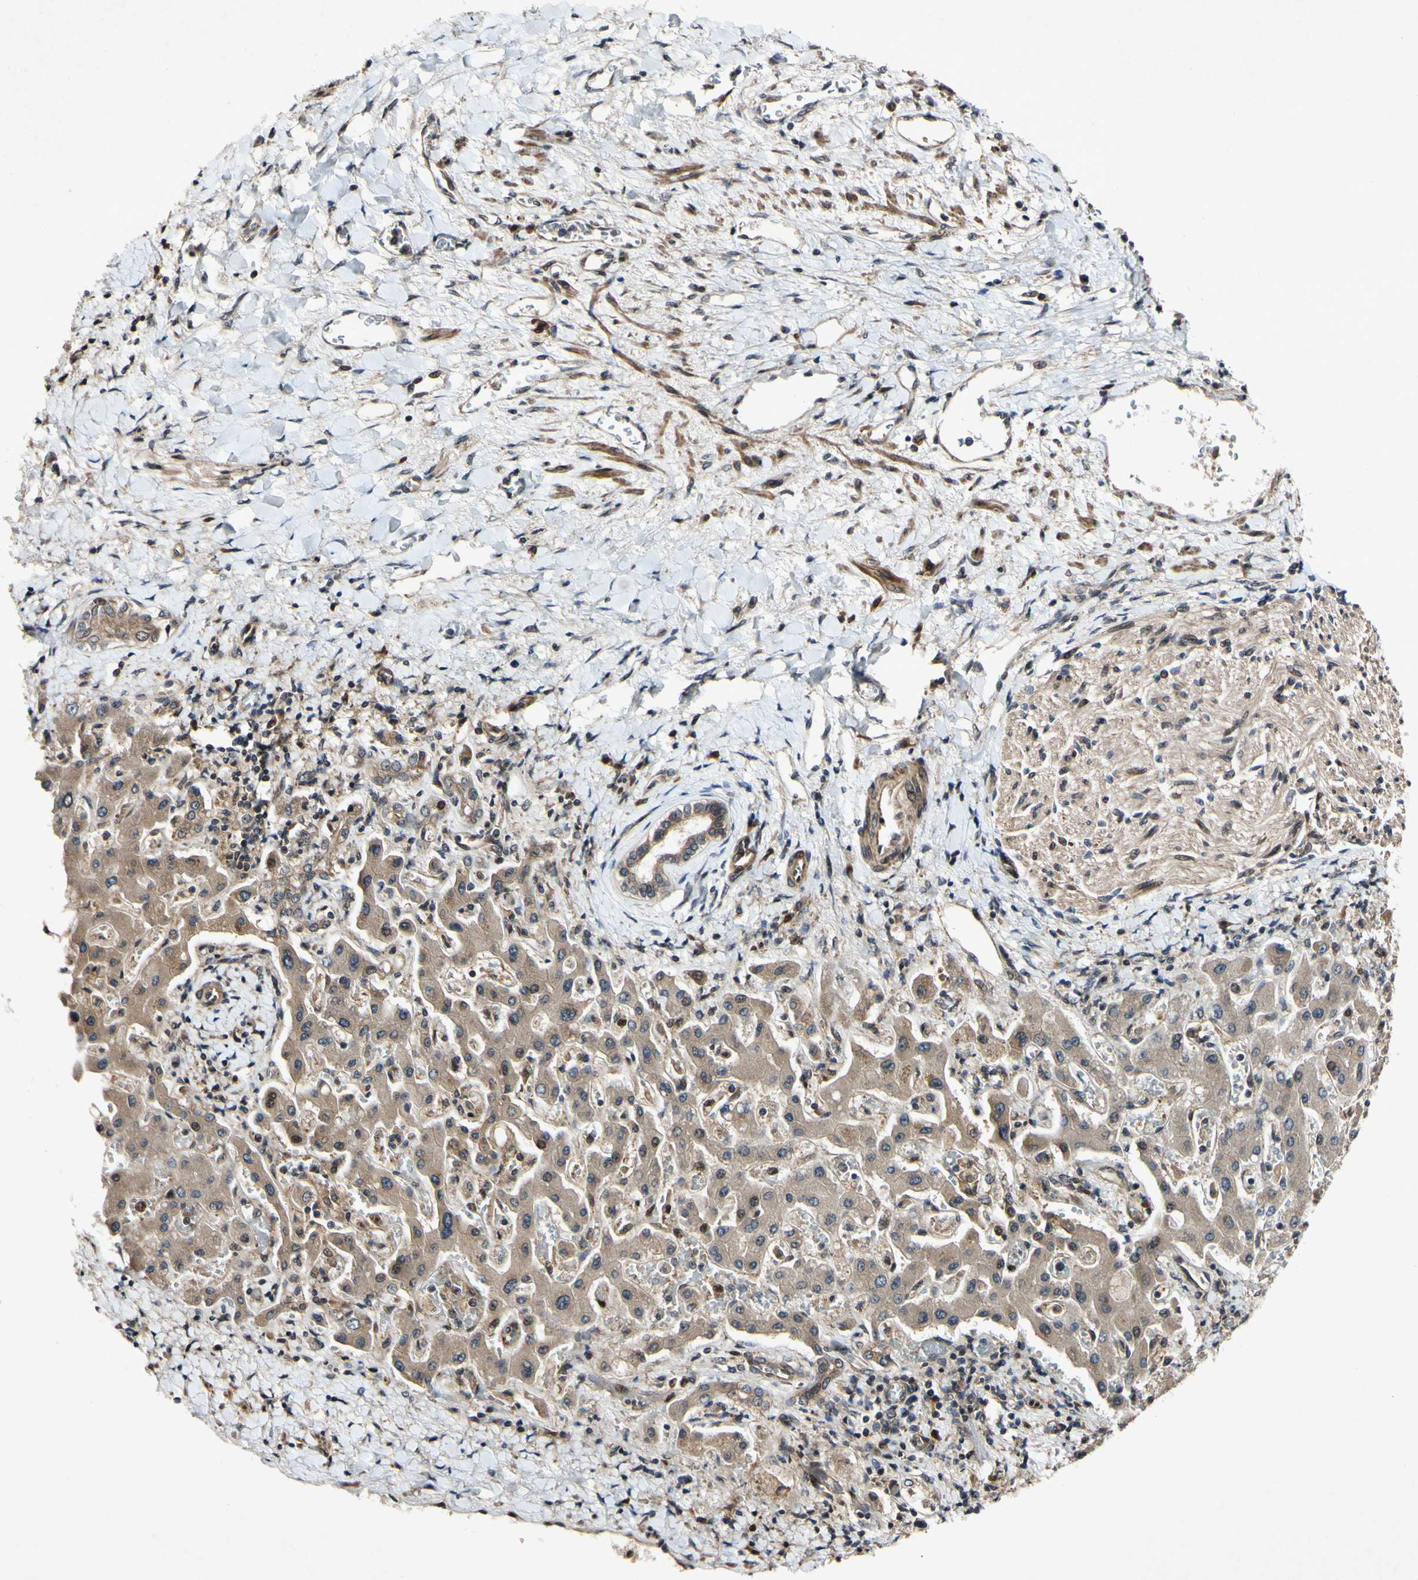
{"staining": {"intensity": "moderate", "quantity": ">75%", "location": "cytoplasmic/membranous"}, "tissue": "liver cancer", "cell_type": "Tumor cells", "image_type": "cancer", "snomed": [{"axis": "morphology", "description": "Cholangiocarcinoma"}, {"axis": "topography", "description": "Liver"}], "caption": "High-power microscopy captured an immunohistochemistry (IHC) photomicrograph of cholangiocarcinoma (liver), revealing moderate cytoplasmic/membranous staining in approximately >75% of tumor cells.", "gene": "CSNK1E", "patient": {"sex": "male", "age": 50}}